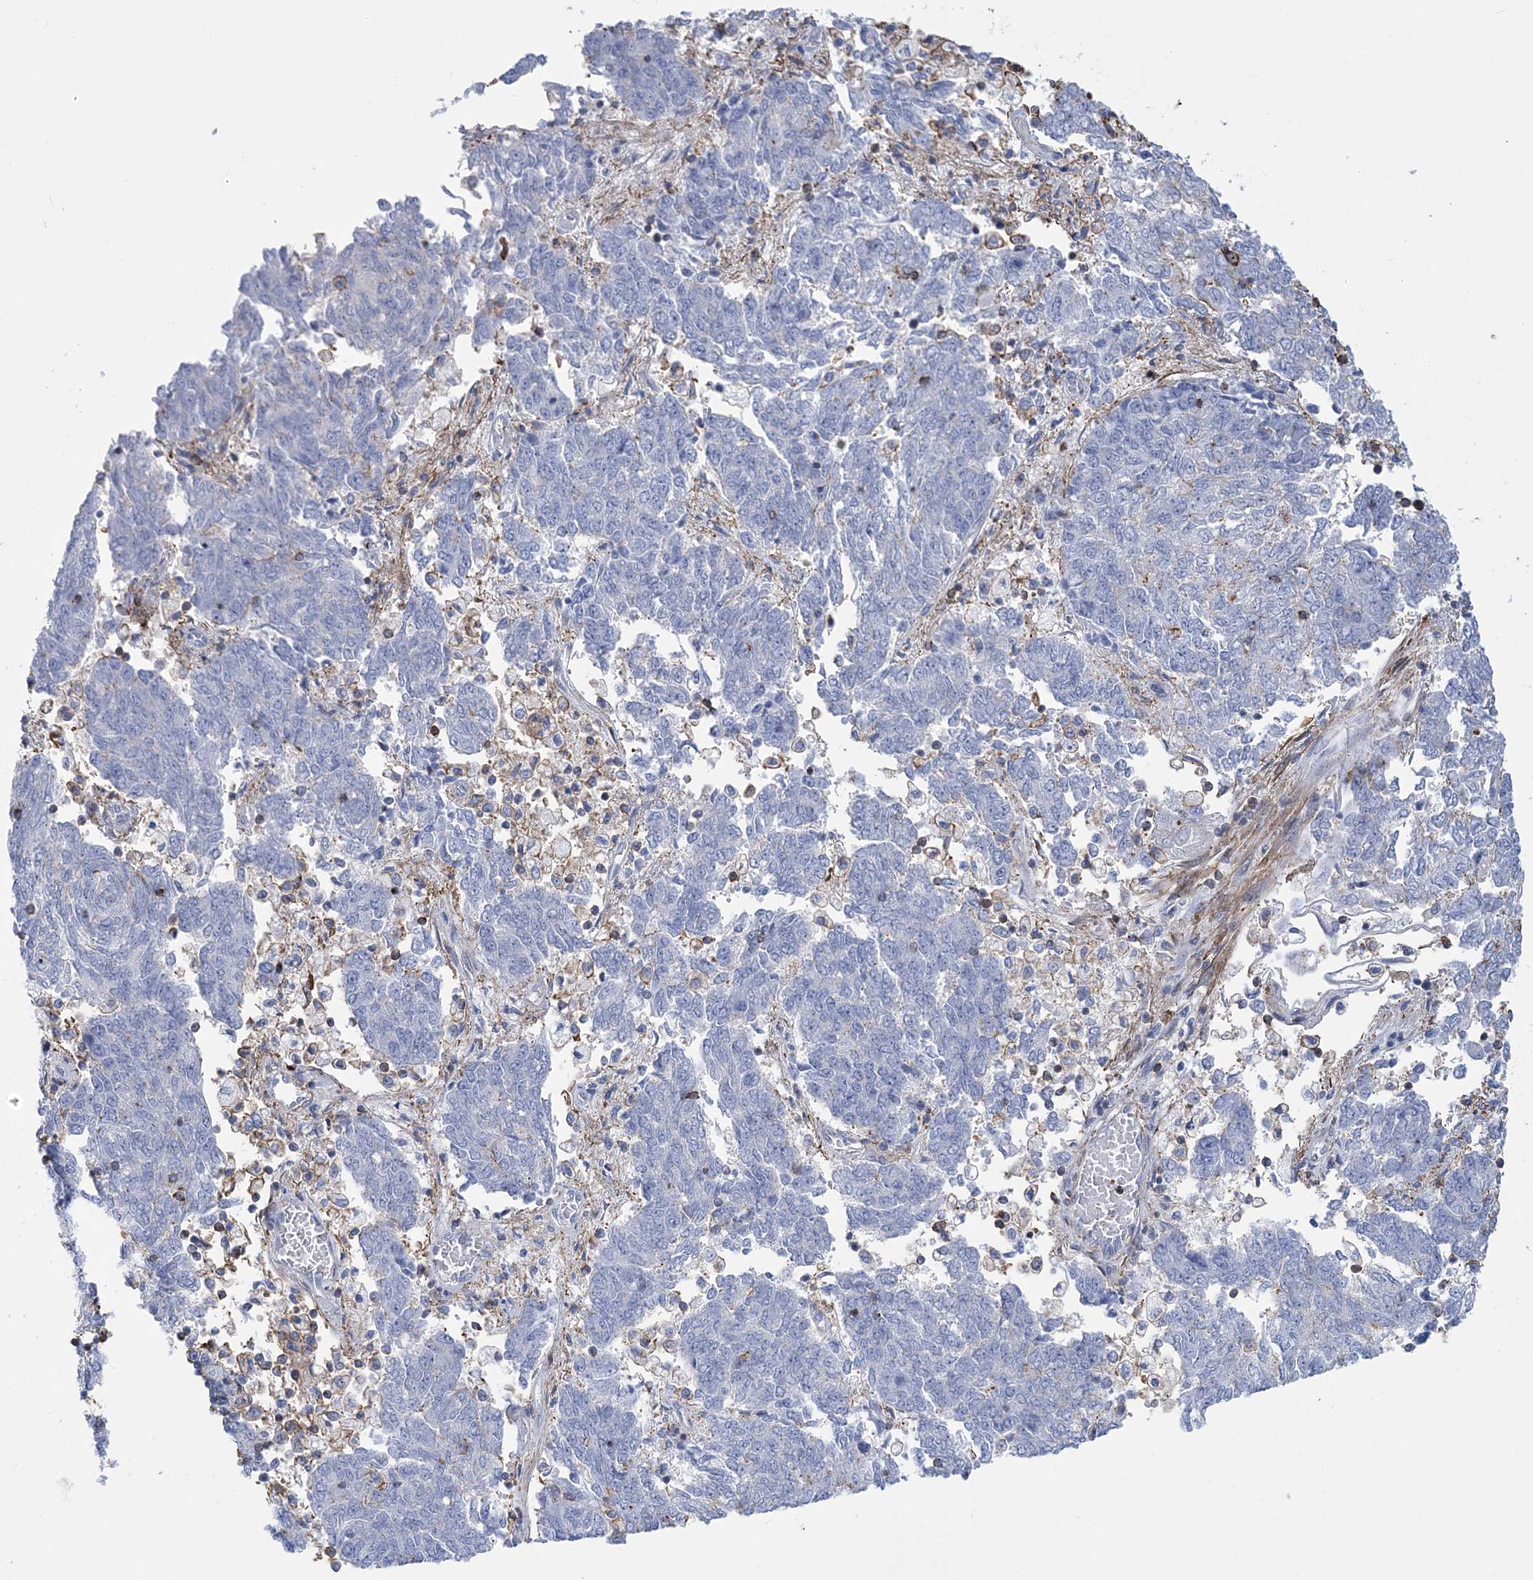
{"staining": {"intensity": "negative", "quantity": "none", "location": "none"}, "tissue": "endometrial cancer", "cell_type": "Tumor cells", "image_type": "cancer", "snomed": [{"axis": "morphology", "description": "Adenocarcinoma, NOS"}, {"axis": "topography", "description": "Endometrium"}], "caption": "Endometrial cancer (adenocarcinoma) was stained to show a protein in brown. There is no significant positivity in tumor cells.", "gene": "C11orf21", "patient": {"sex": "female", "age": 80}}